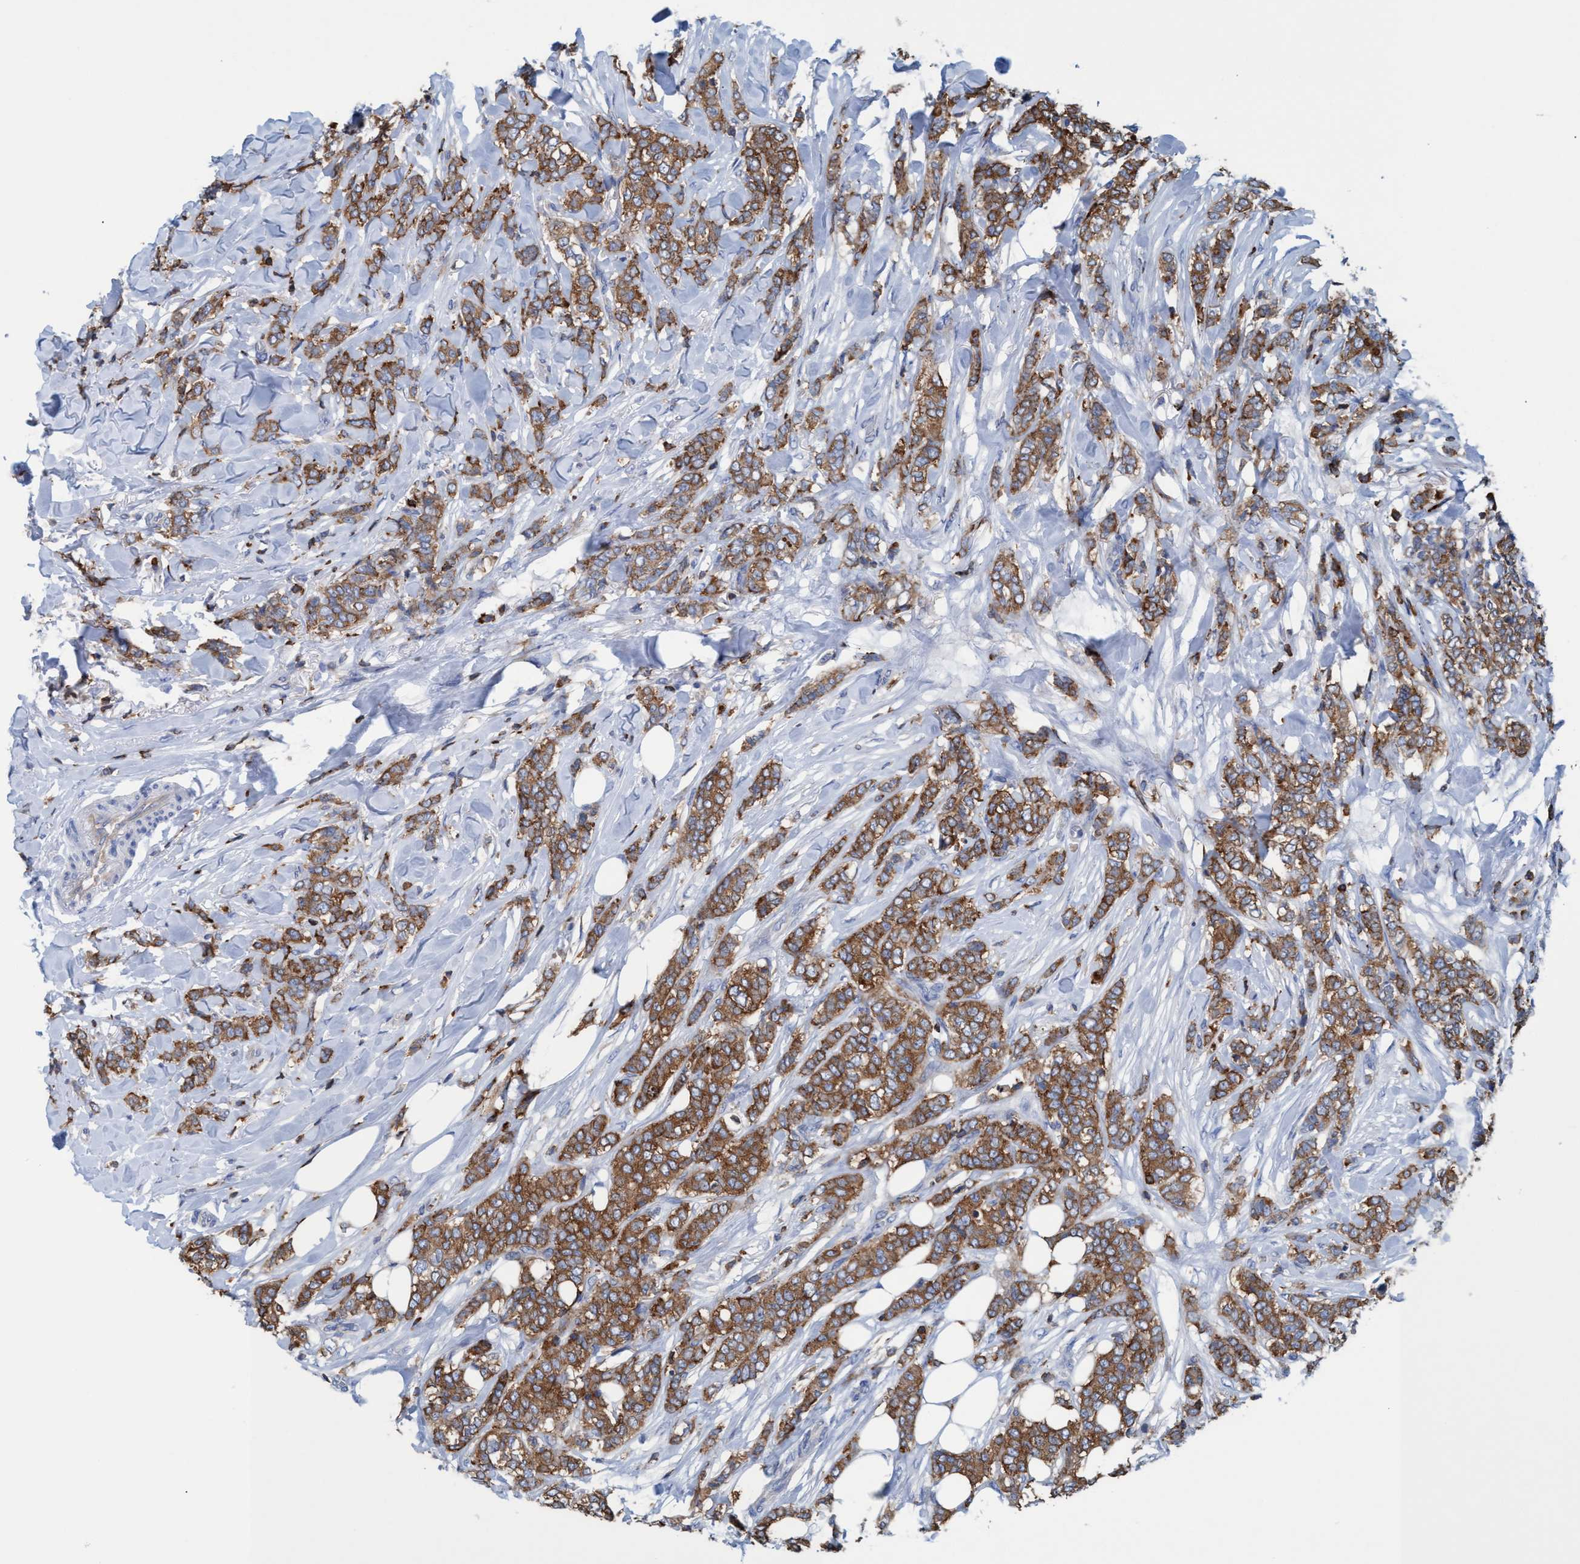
{"staining": {"intensity": "moderate", "quantity": ">75%", "location": "cytoplasmic/membranous"}, "tissue": "breast cancer", "cell_type": "Tumor cells", "image_type": "cancer", "snomed": [{"axis": "morphology", "description": "Lobular carcinoma"}, {"axis": "topography", "description": "Skin"}, {"axis": "topography", "description": "Breast"}], "caption": "Moderate cytoplasmic/membranous protein staining is identified in approximately >75% of tumor cells in breast lobular carcinoma.", "gene": "EZR", "patient": {"sex": "female", "age": 46}}